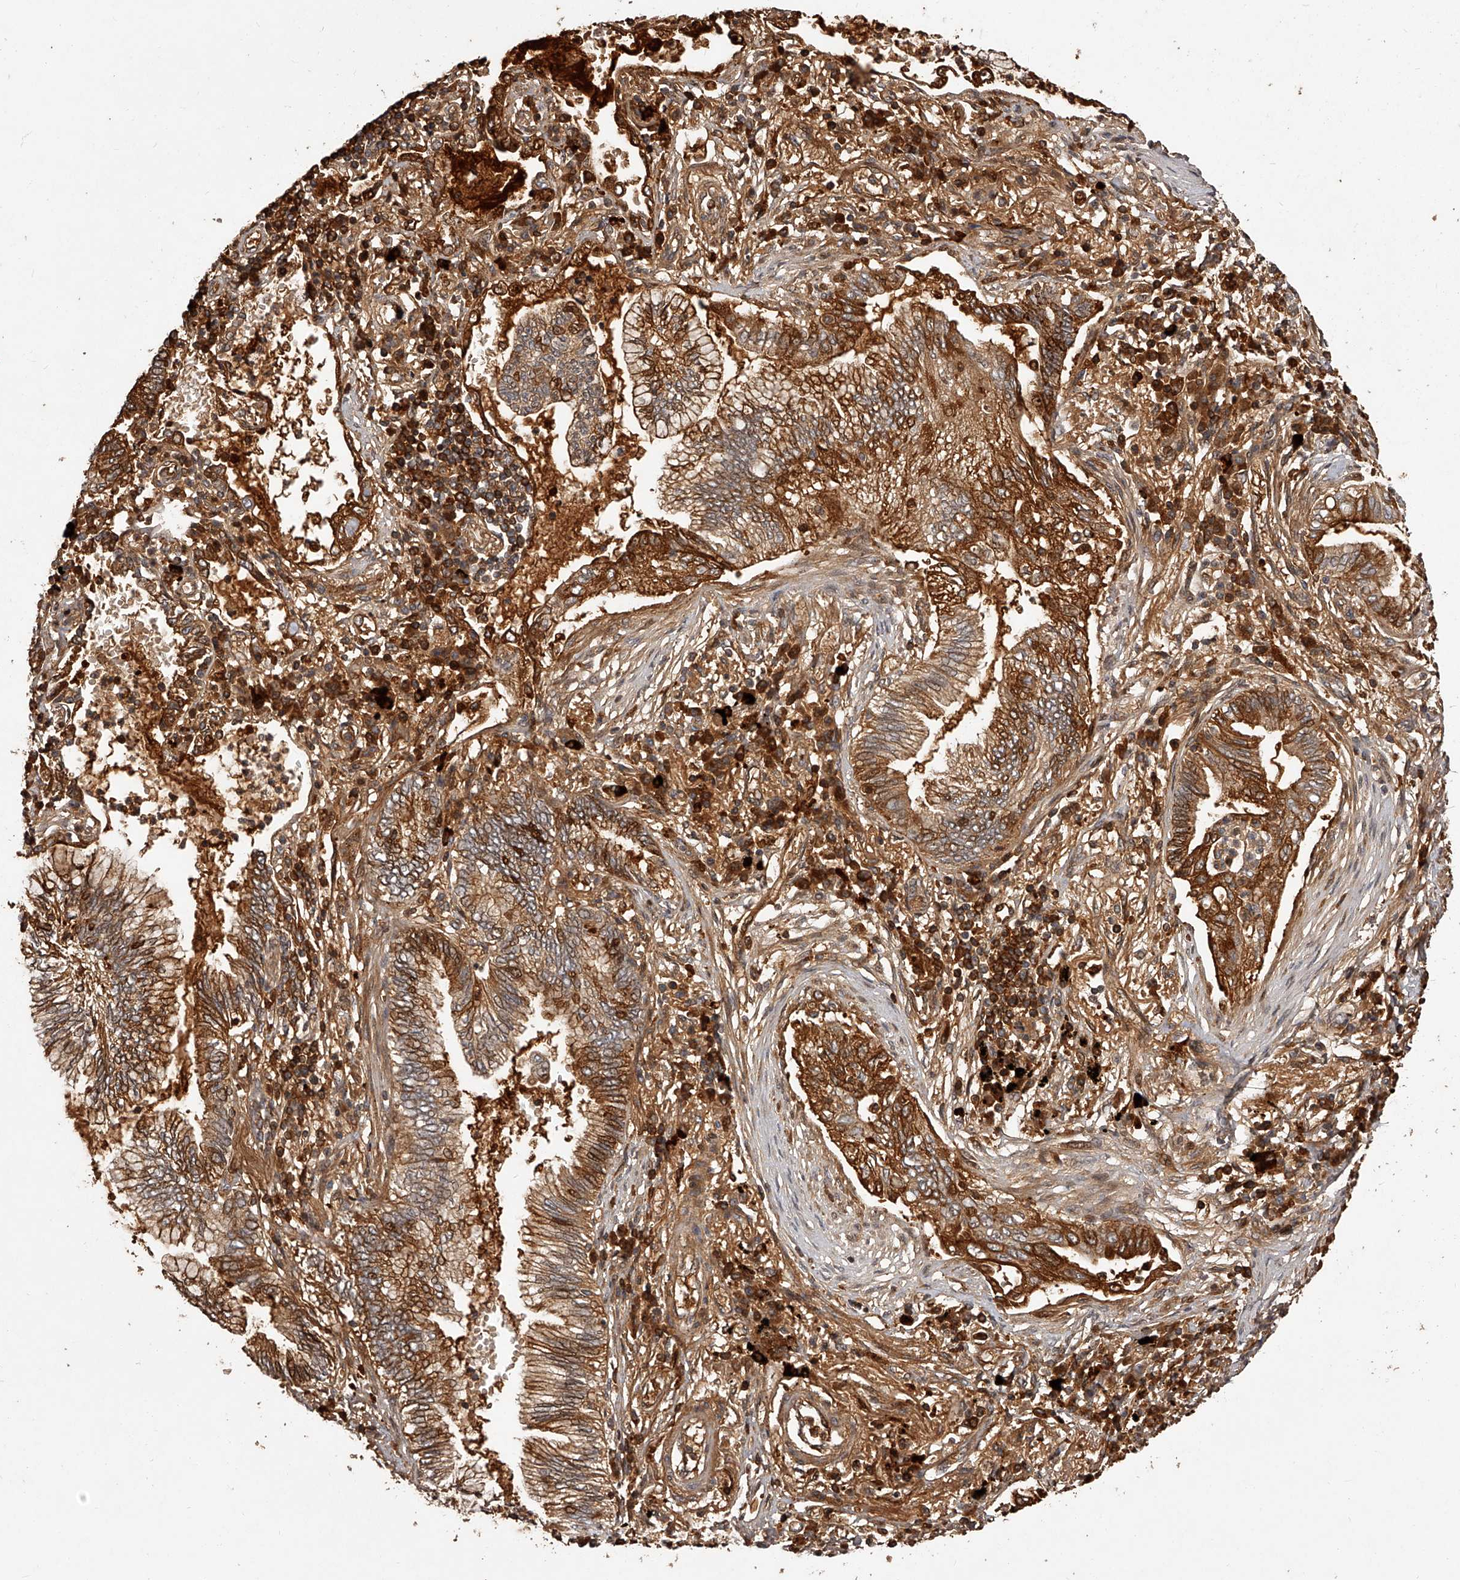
{"staining": {"intensity": "strong", "quantity": ">75%", "location": "cytoplasmic/membranous"}, "tissue": "bronchus", "cell_type": "Respiratory epithelial cells", "image_type": "normal", "snomed": [{"axis": "morphology", "description": "Normal tissue, NOS"}, {"axis": "morphology", "description": "Adenocarcinoma, NOS"}, {"axis": "topography", "description": "Bronchus"}, {"axis": "topography", "description": "Lung"}], "caption": "This histopathology image shows immunohistochemistry staining of unremarkable bronchus, with high strong cytoplasmic/membranous positivity in approximately >75% of respiratory epithelial cells.", "gene": "CRYZL1", "patient": {"sex": "female", "age": 70}}